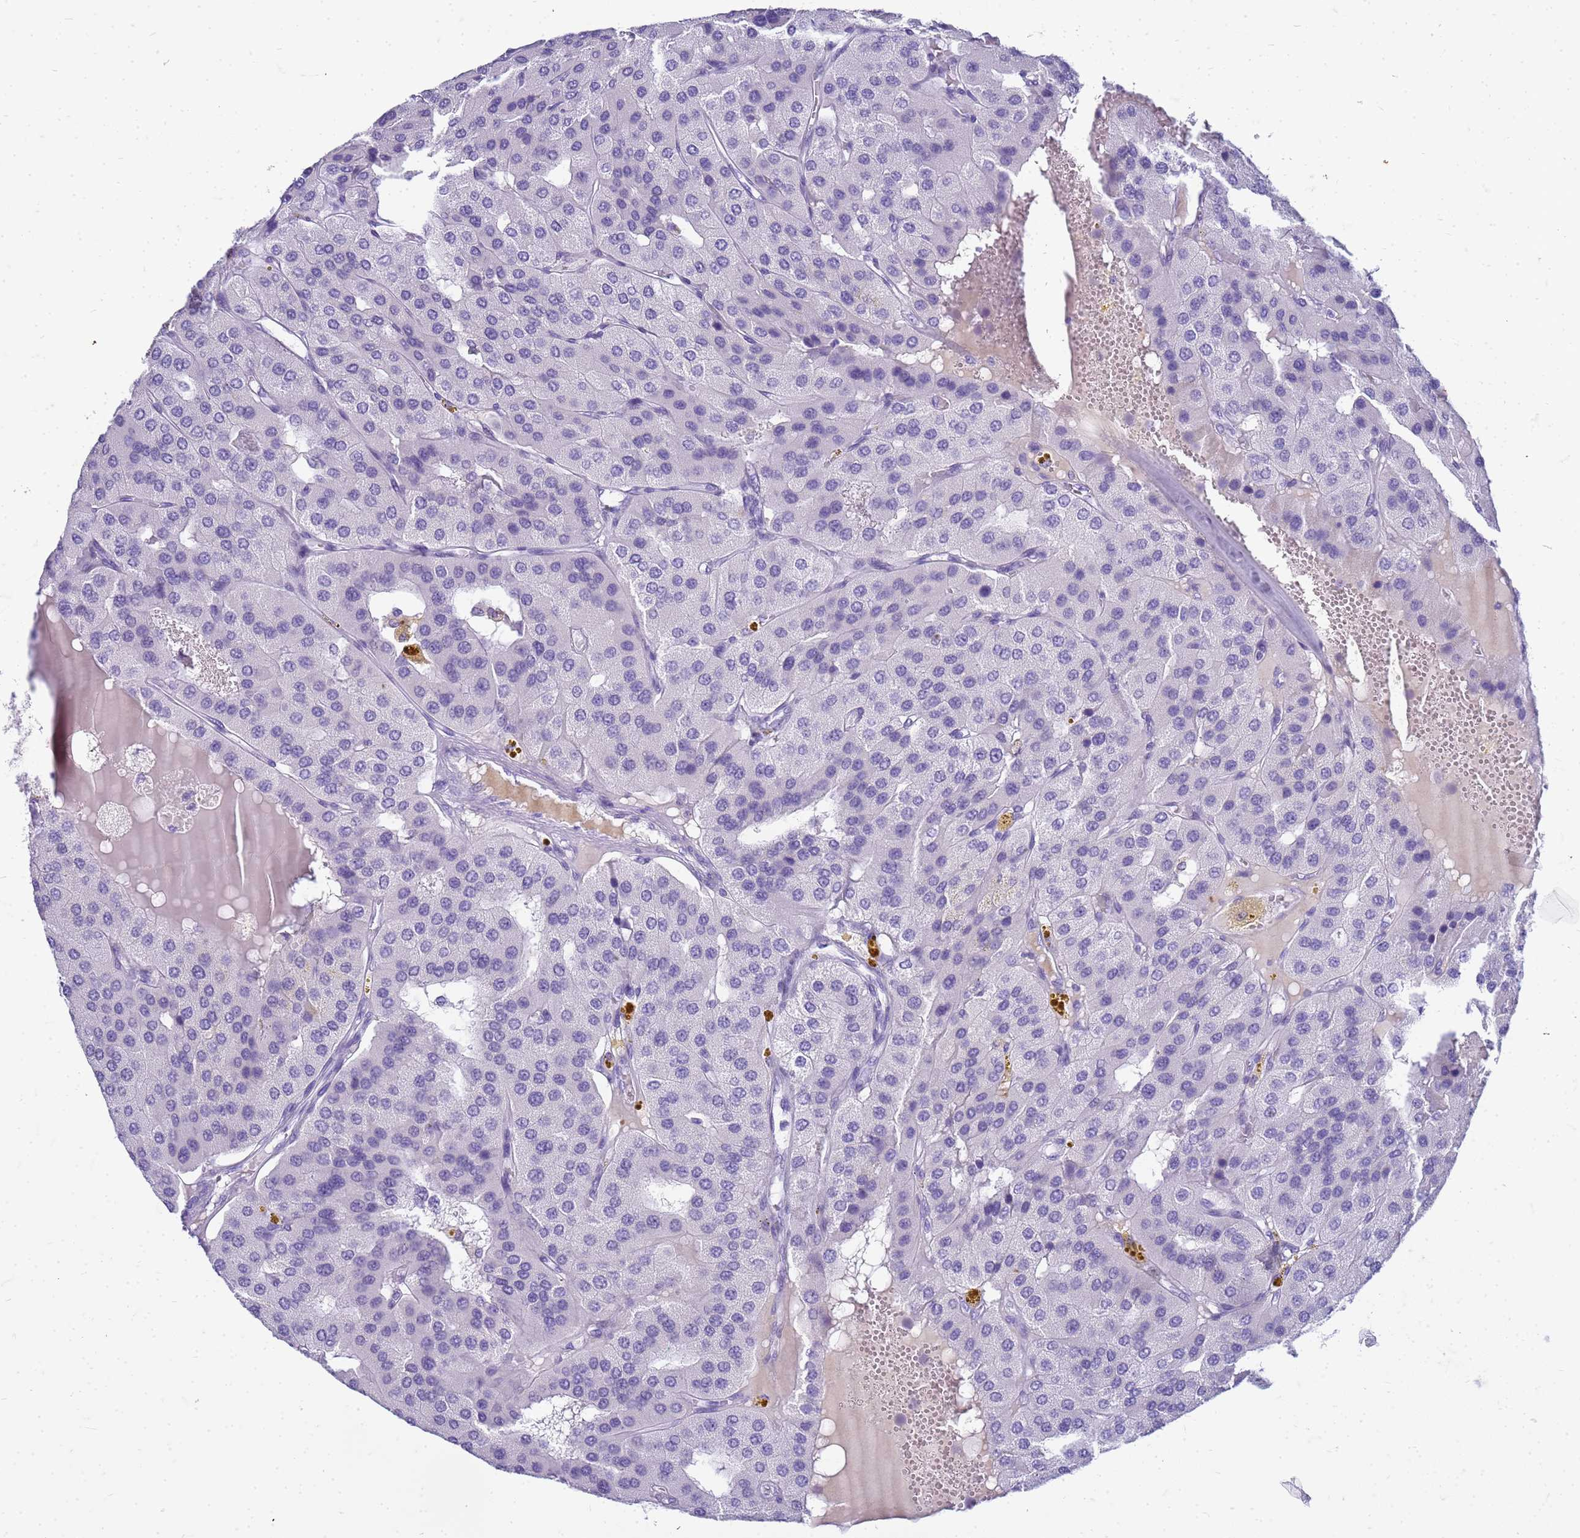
{"staining": {"intensity": "negative", "quantity": "none", "location": "none"}, "tissue": "parathyroid gland", "cell_type": "Glandular cells", "image_type": "normal", "snomed": [{"axis": "morphology", "description": "Normal tissue, NOS"}, {"axis": "morphology", "description": "Adenoma, NOS"}, {"axis": "topography", "description": "Parathyroid gland"}], "caption": "IHC micrograph of benign parathyroid gland: human parathyroid gland stained with DAB (3,3'-diaminobenzidine) demonstrates no significant protein positivity in glandular cells. The staining is performed using DAB (3,3'-diaminobenzidine) brown chromogen with nuclei counter-stained in using hematoxylin.", "gene": "CFAP100", "patient": {"sex": "female", "age": 86}}